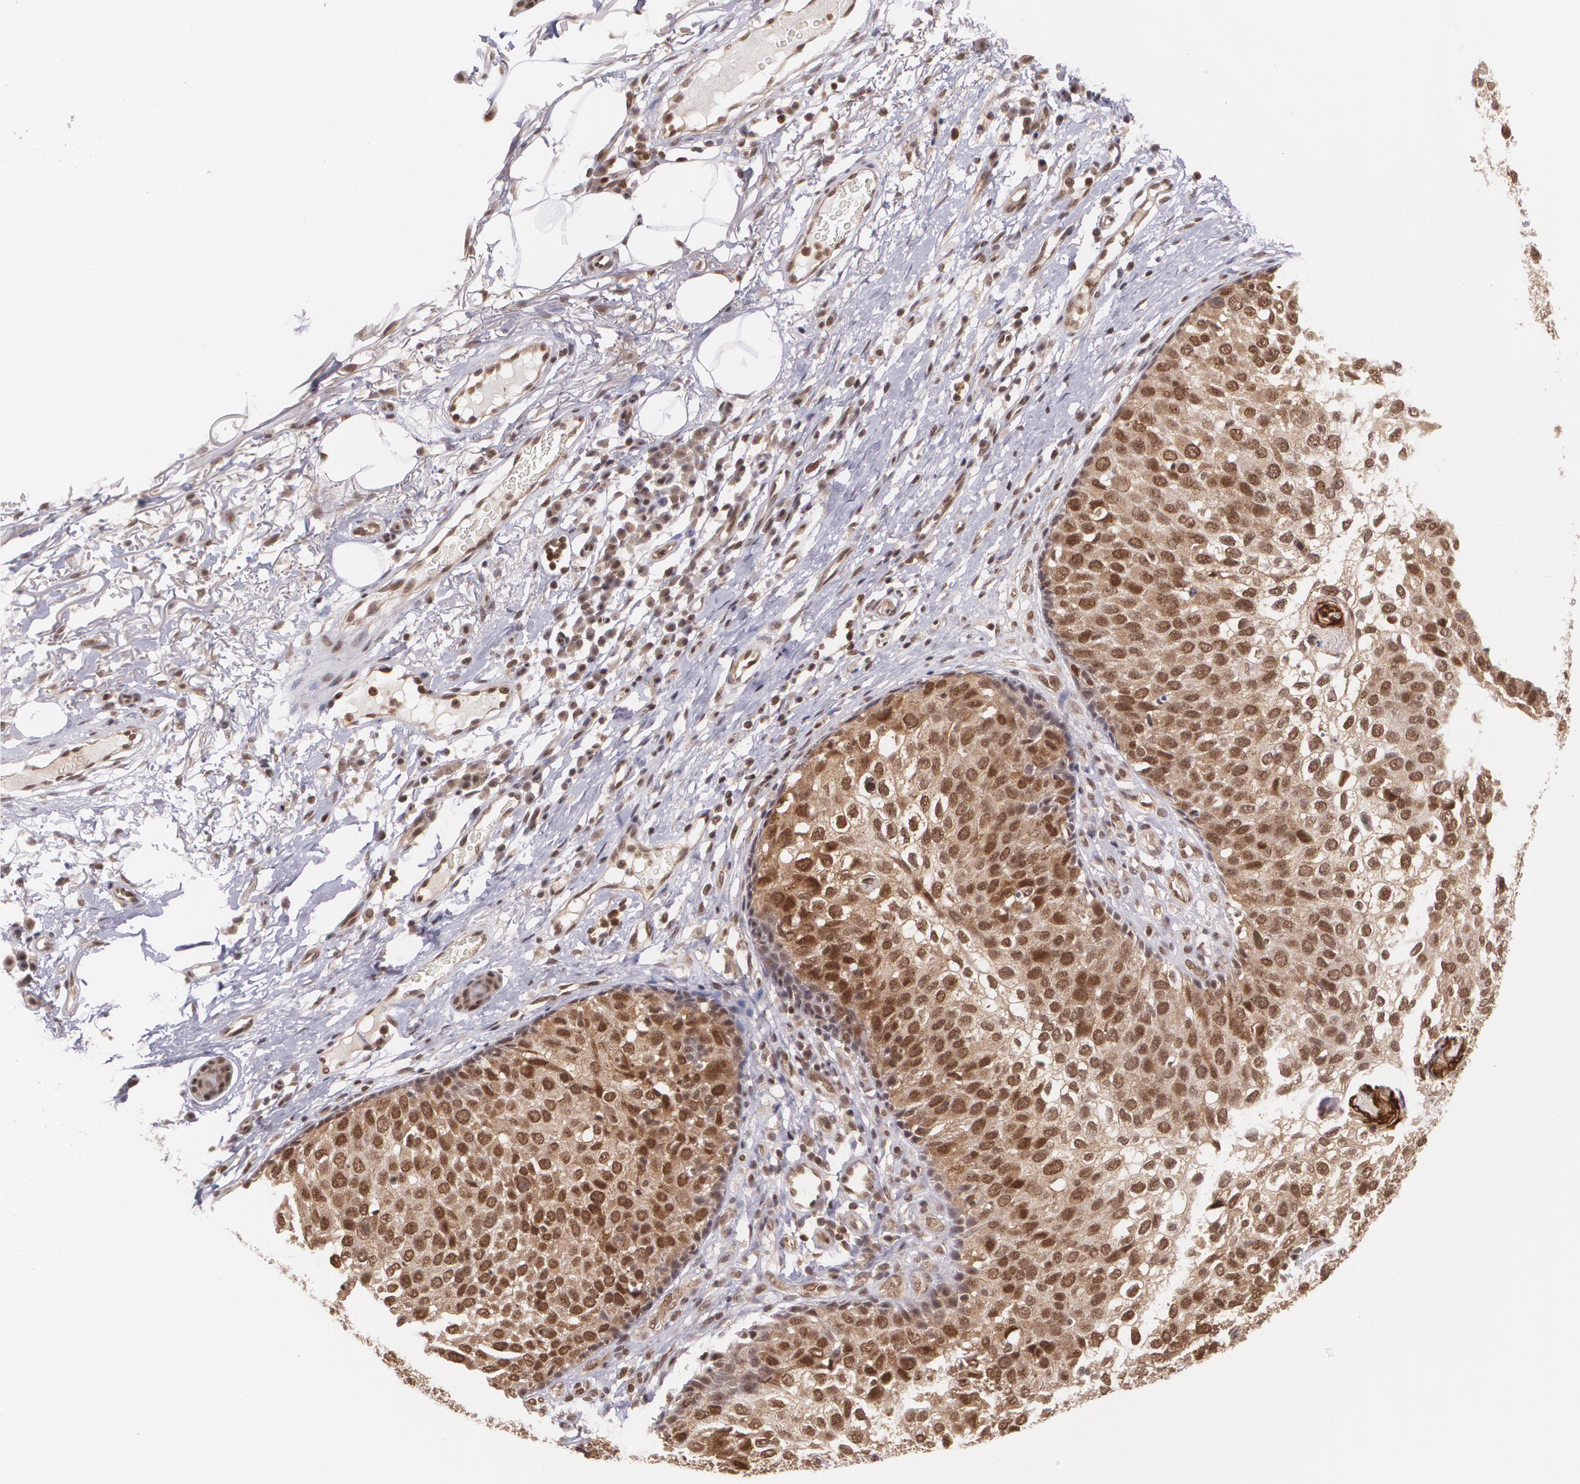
{"staining": {"intensity": "moderate", "quantity": ">75%", "location": "cytoplasmic/membranous,nuclear"}, "tissue": "skin cancer", "cell_type": "Tumor cells", "image_type": "cancer", "snomed": [{"axis": "morphology", "description": "Squamous cell carcinoma, NOS"}, {"axis": "topography", "description": "Skin"}], "caption": "Protein analysis of skin cancer (squamous cell carcinoma) tissue reveals moderate cytoplasmic/membranous and nuclear positivity in approximately >75% of tumor cells.", "gene": "CUL2", "patient": {"sex": "male", "age": 87}}